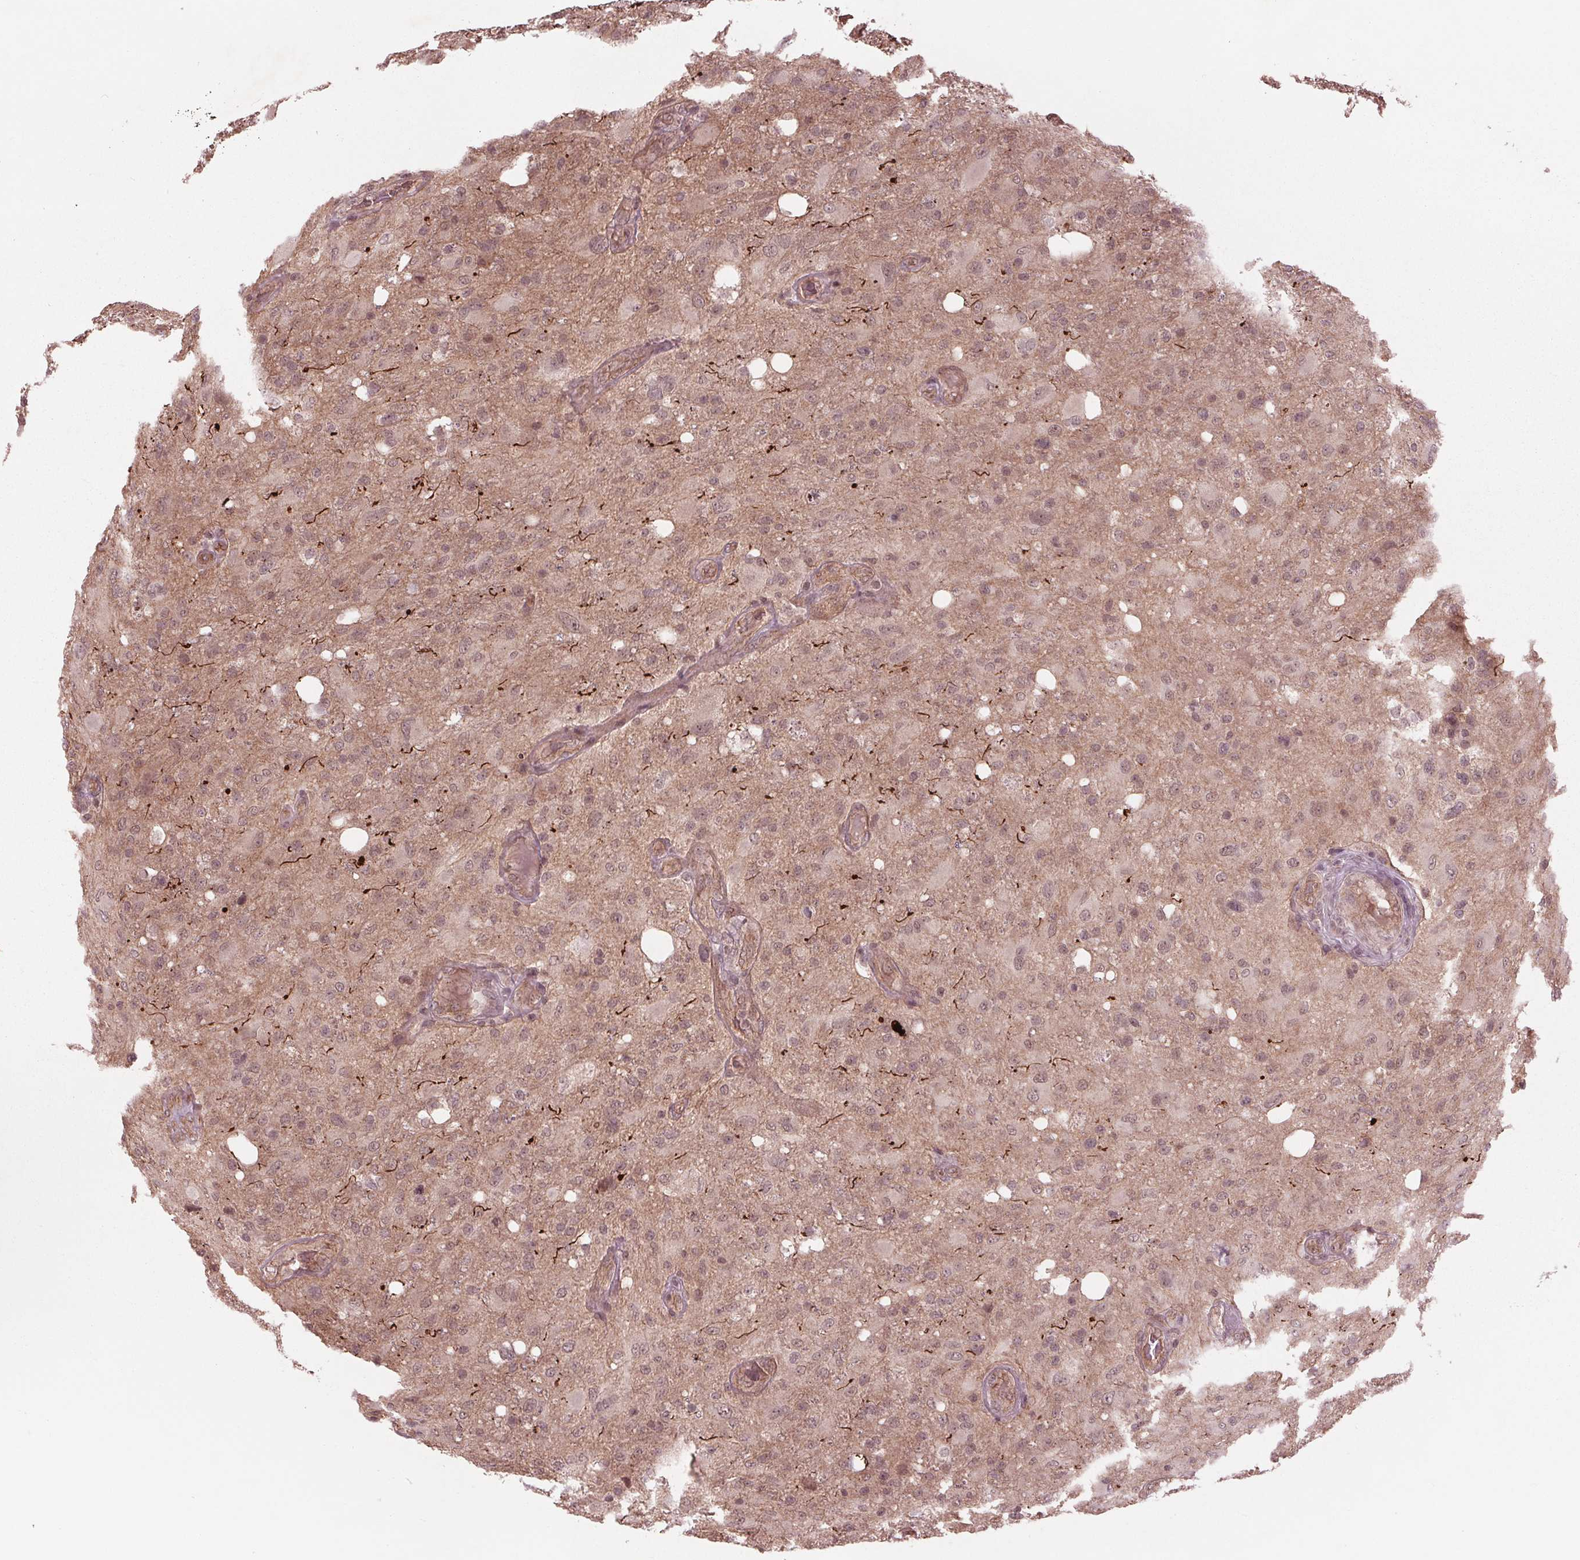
{"staining": {"intensity": "weak", "quantity": "<25%", "location": "nuclear"}, "tissue": "glioma", "cell_type": "Tumor cells", "image_type": "cancer", "snomed": [{"axis": "morphology", "description": "Glioma, malignant, High grade"}, {"axis": "topography", "description": "Brain"}], "caption": "Human malignant glioma (high-grade) stained for a protein using immunohistochemistry shows no staining in tumor cells.", "gene": "BTBD1", "patient": {"sex": "male", "age": 53}}